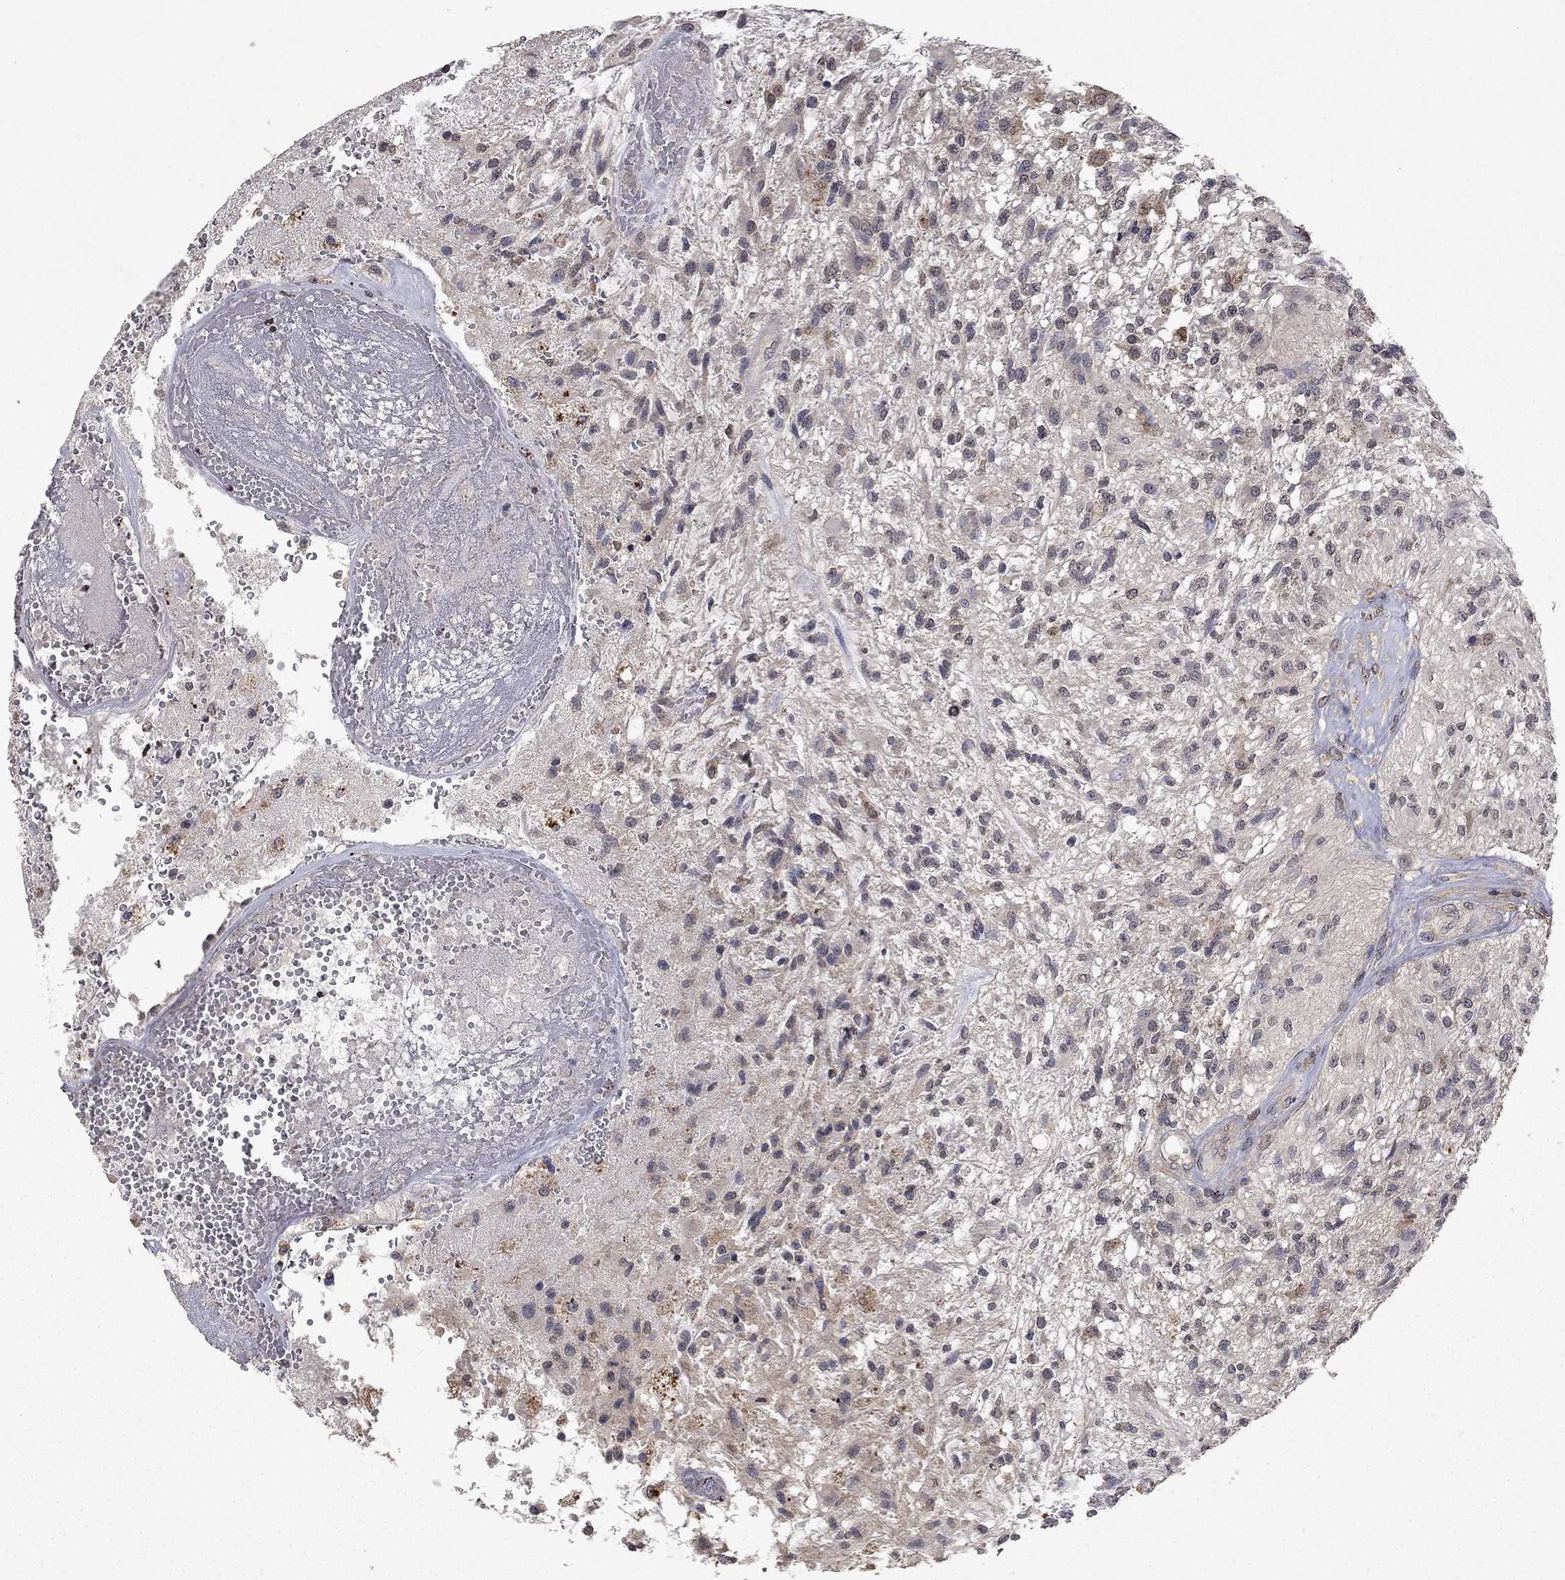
{"staining": {"intensity": "negative", "quantity": "none", "location": "none"}, "tissue": "glioma", "cell_type": "Tumor cells", "image_type": "cancer", "snomed": [{"axis": "morphology", "description": "Glioma, malignant, High grade"}, {"axis": "topography", "description": "Brain"}], "caption": "There is no significant staining in tumor cells of malignant glioma (high-grade).", "gene": "TTC38", "patient": {"sex": "male", "age": 56}}